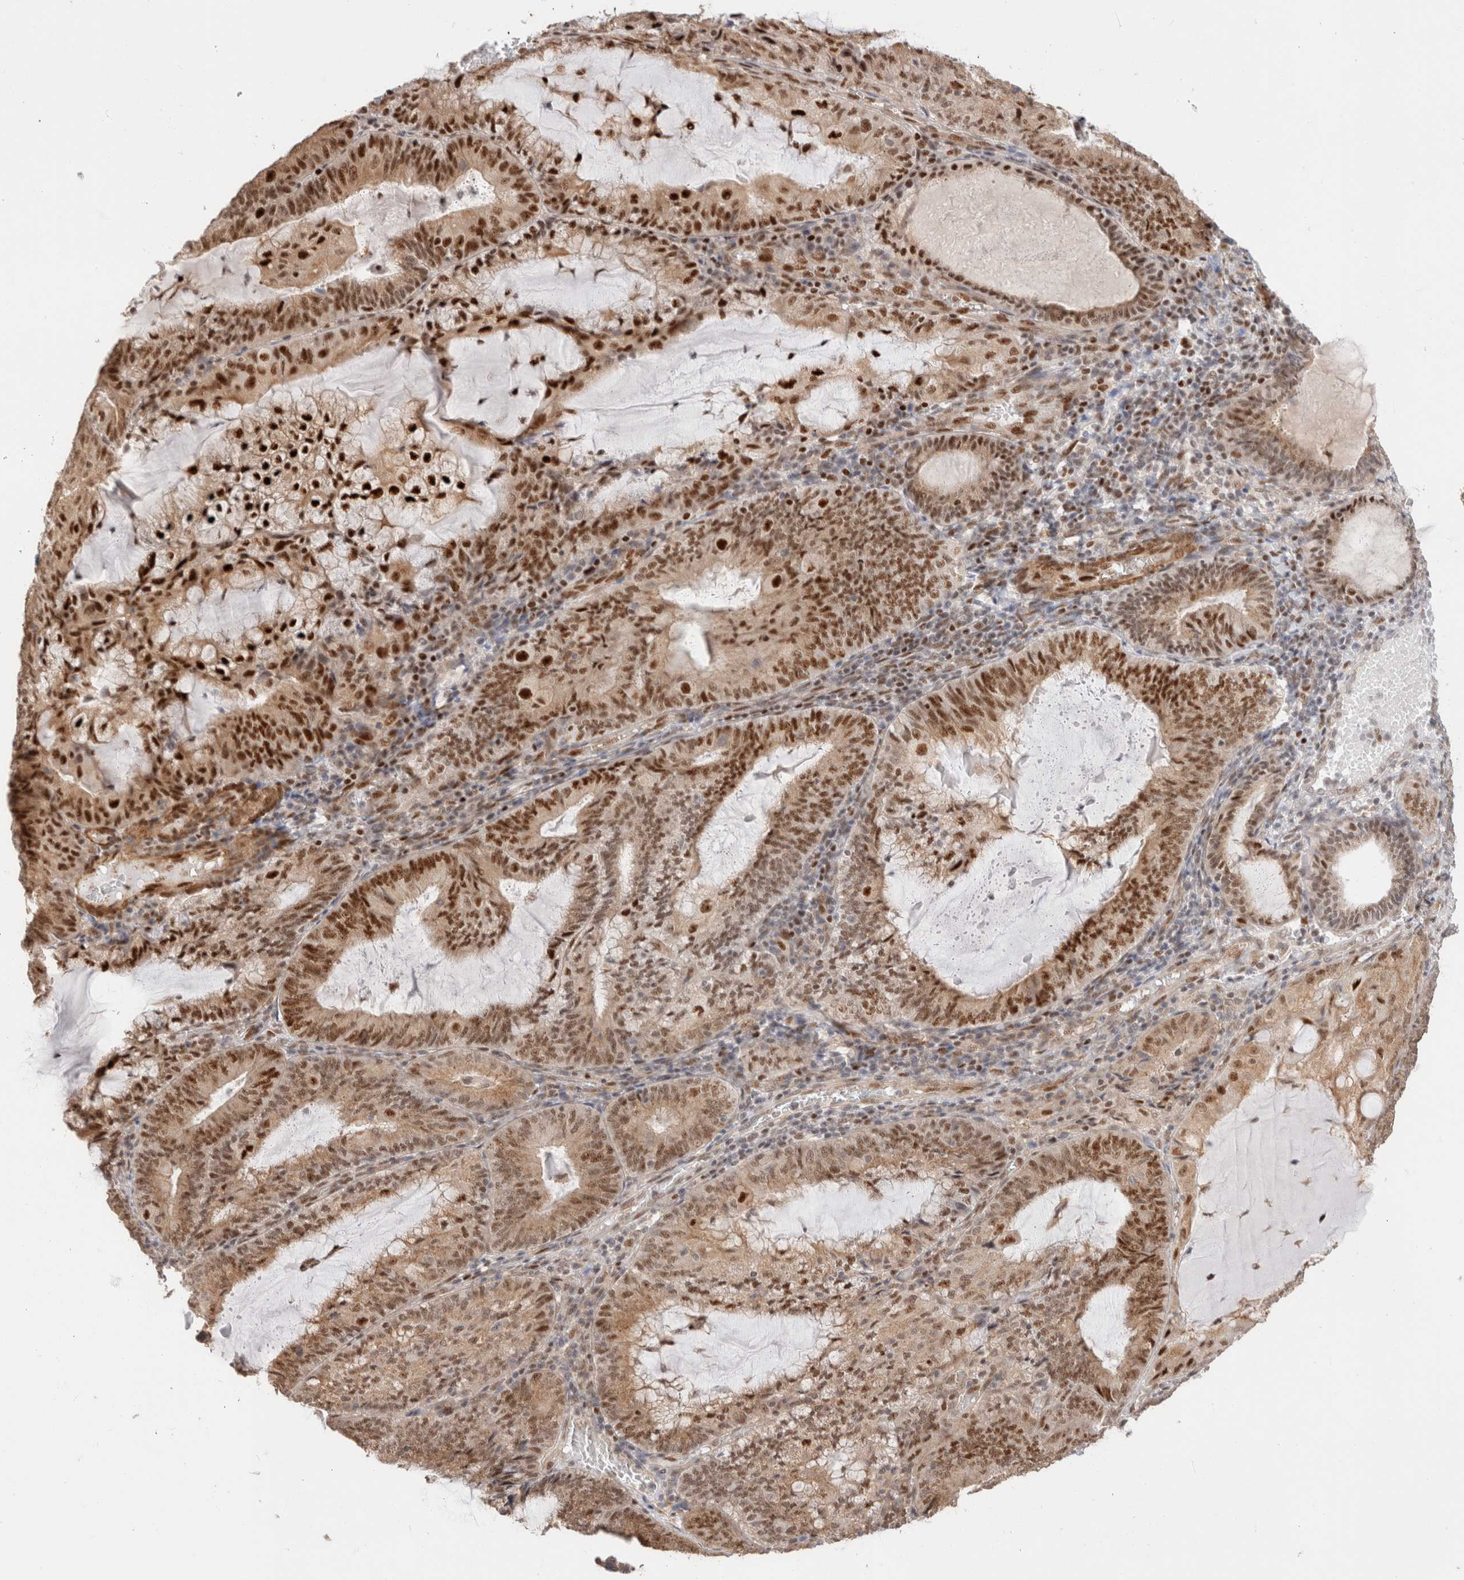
{"staining": {"intensity": "strong", "quantity": ">75%", "location": "cytoplasmic/membranous,nuclear"}, "tissue": "endometrial cancer", "cell_type": "Tumor cells", "image_type": "cancer", "snomed": [{"axis": "morphology", "description": "Adenocarcinoma, NOS"}, {"axis": "topography", "description": "Endometrium"}], "caption": "The photomicrograph reveals staining of adenocarcinoma (endometrial), revealing strong cytoplasmic/membranous and nuclear protein positivity (brown color) within tumor cells.", "gene": "ID3", "patient": {"sex": "female", "age": 81}}